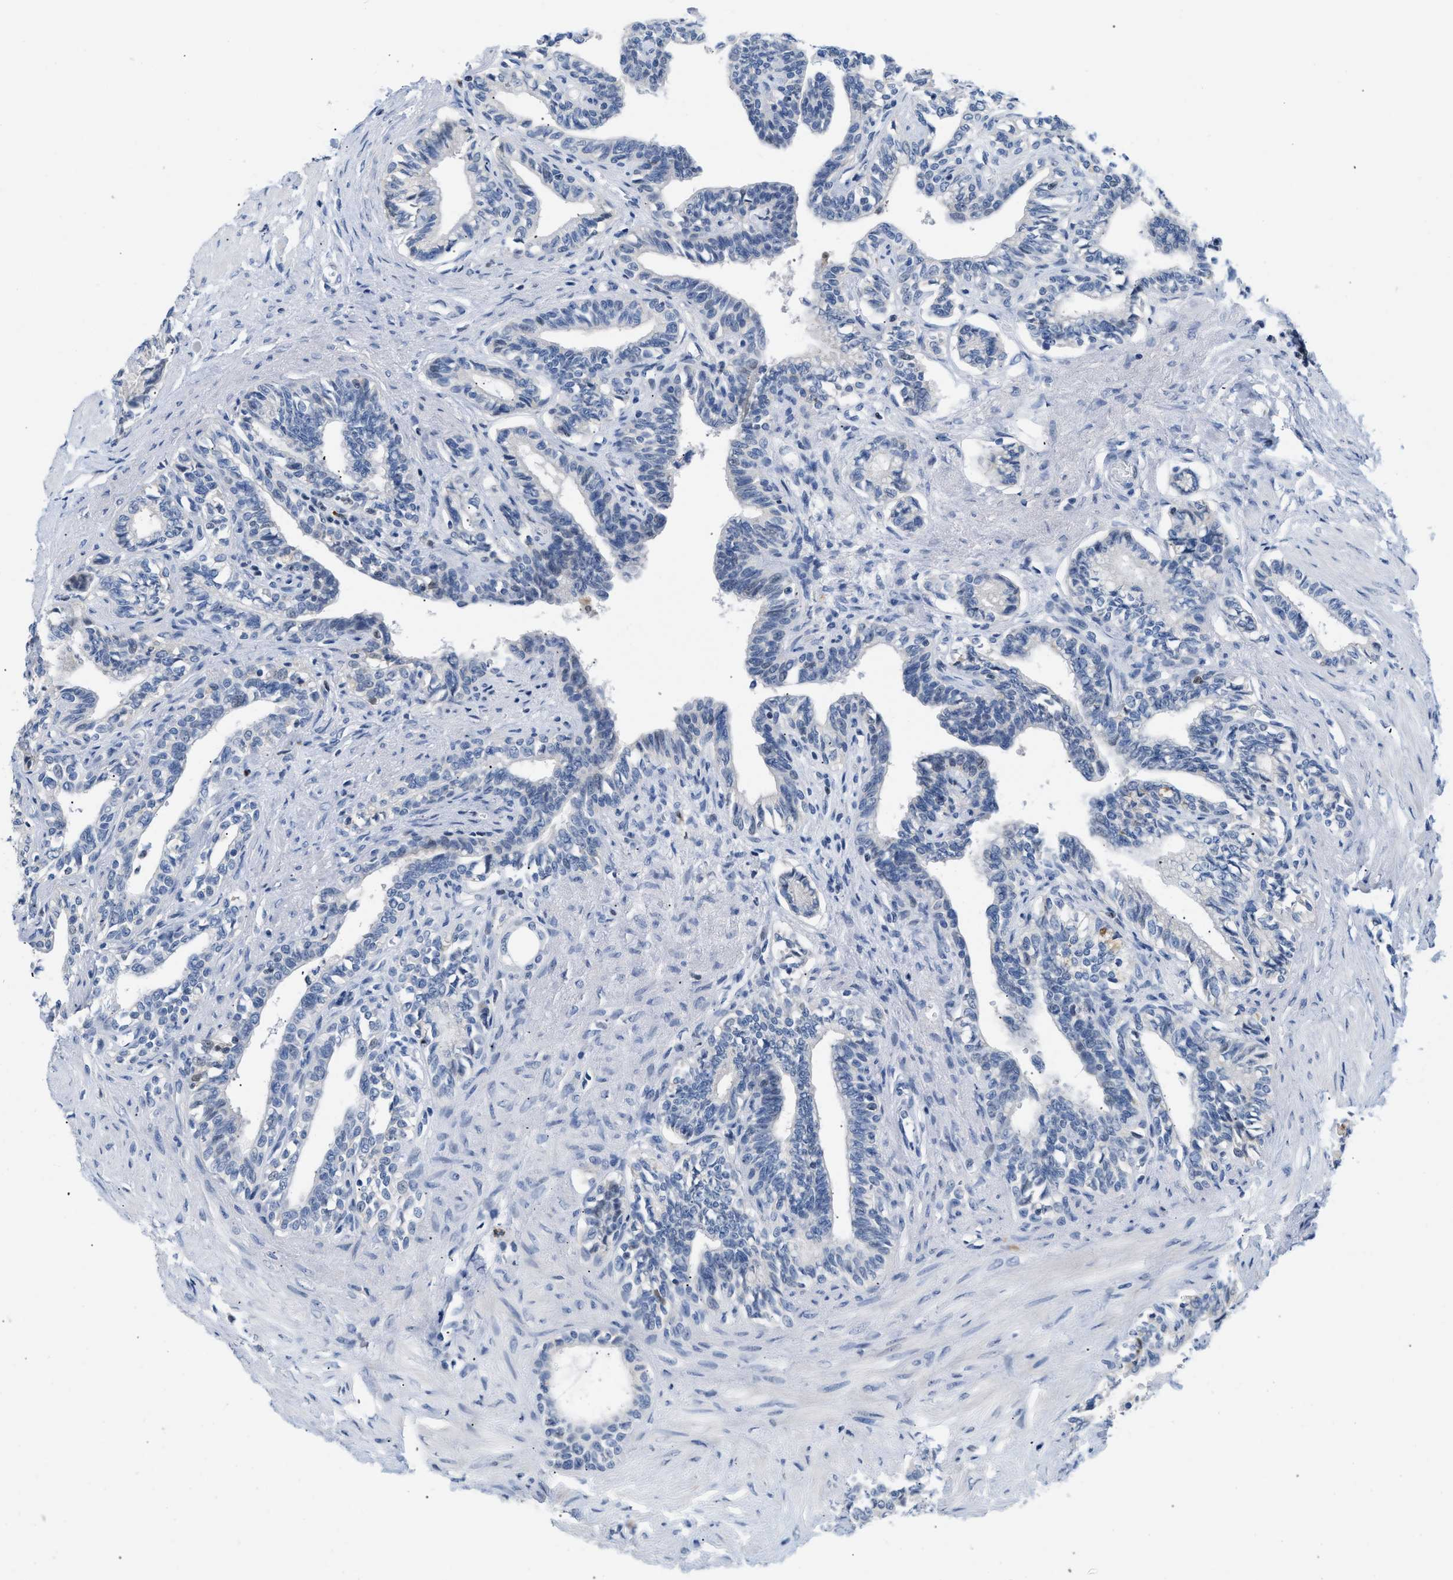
{"staining": {"intensity": "negative", "quantity": "none", "location": "none"}, "tissue": "seminal vesicle", "cell_type": "Glandular cells", "image_type": "normal", "snomed": [{"axis": "morphology", "description": "Normal tissue, NOS"}, {"axis": "morphology", "description": "Adenocarcinoma, High grade"}, {"axis": "topography", "description": "Prostate"}, {"axis": "topography", "description": "Seminal veicle"}], "caption": "DAB (3,3'-diaminobenzidine) immunohistochemical staining of unremarkable seminal vesicle demonstrates no significant expression in glandular cells.", "gene": "BOLL", "patient": {"sex": "male", "age": 55}}